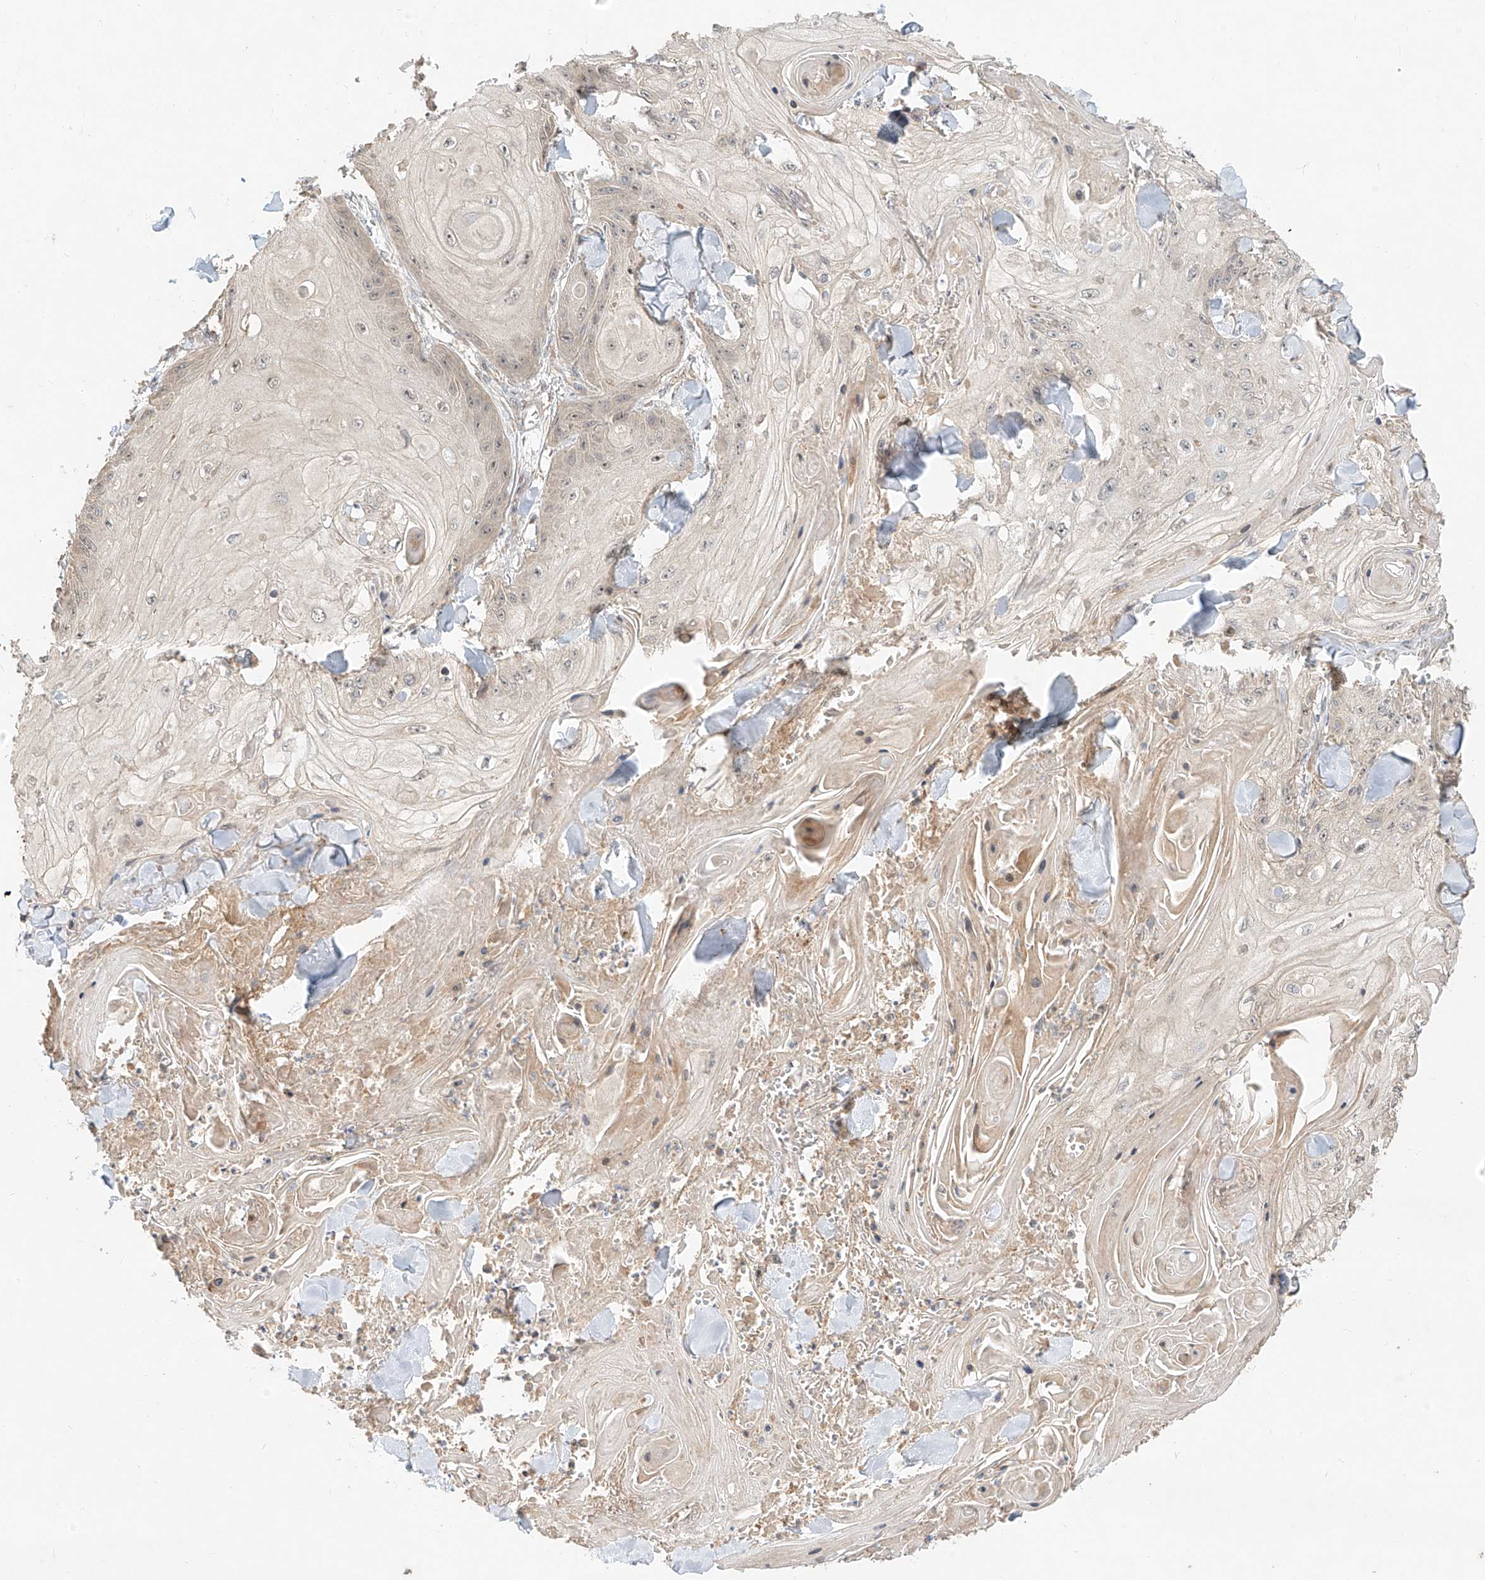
{"staining": {"intensity": "negative", "quantity": "none", "location": "none"}, "tissue": "skin cancer", "cell_type": "Tumor cells", "image_type": "cancer", "snomed": [{"axis": "morphology", "description": "Squamous cell carcinoma, NOS"}, {"axis": "topography", "description": "Skin"}], "caption": "Immunohistochemical staining of squamous cell carcinoma (skin) shows no significant expression in tumor cells. (DAB IHC, high magnification).", "gene": "TMEM61", "patient": {"sex": "male", "age": 74}}